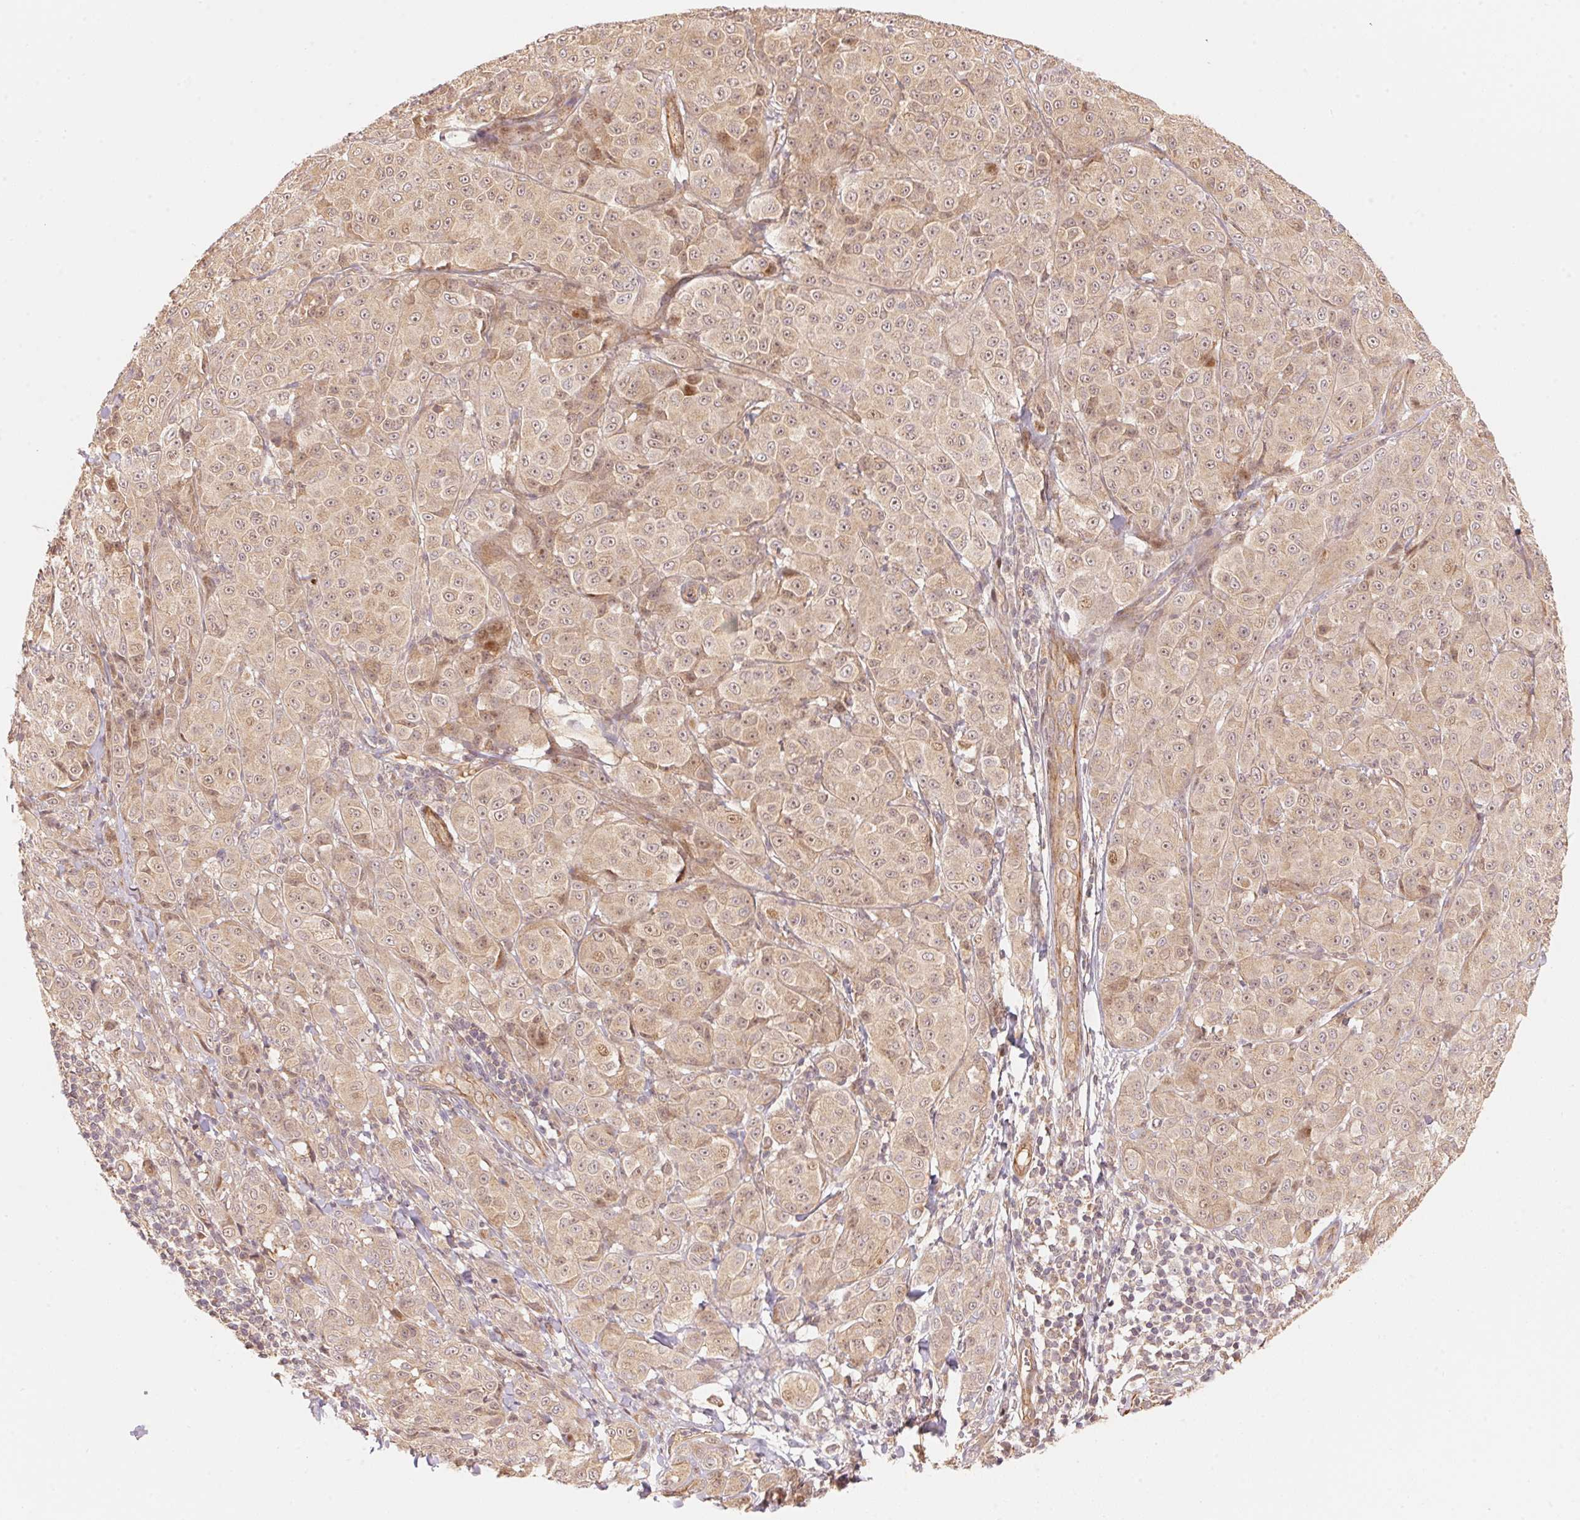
{"staining": {"intensity": "weak", "quantity": ">75%", "location": "cytoplasmic/membranous,nuclear"}, "tissue": "melanoma", "cell_type": "Tumor cells", "image_type": "cancer", "snomed": [{"axis": "morphology", "description": "Malignant melanoma, NOS"}, {"axis": "topography", "description": "Skin"}], "caption": "Protein positivity by immunohistochemistry (IHC) exhibits weak cytoplasmic/membranous and nuclear expression in about >75% of tumor cells in melanoma. The protein of interest is shown in brown color, while the nuclei are stained blue.", "gene": "TNIP2", "patient": {"sex": "male", "age": 89}}